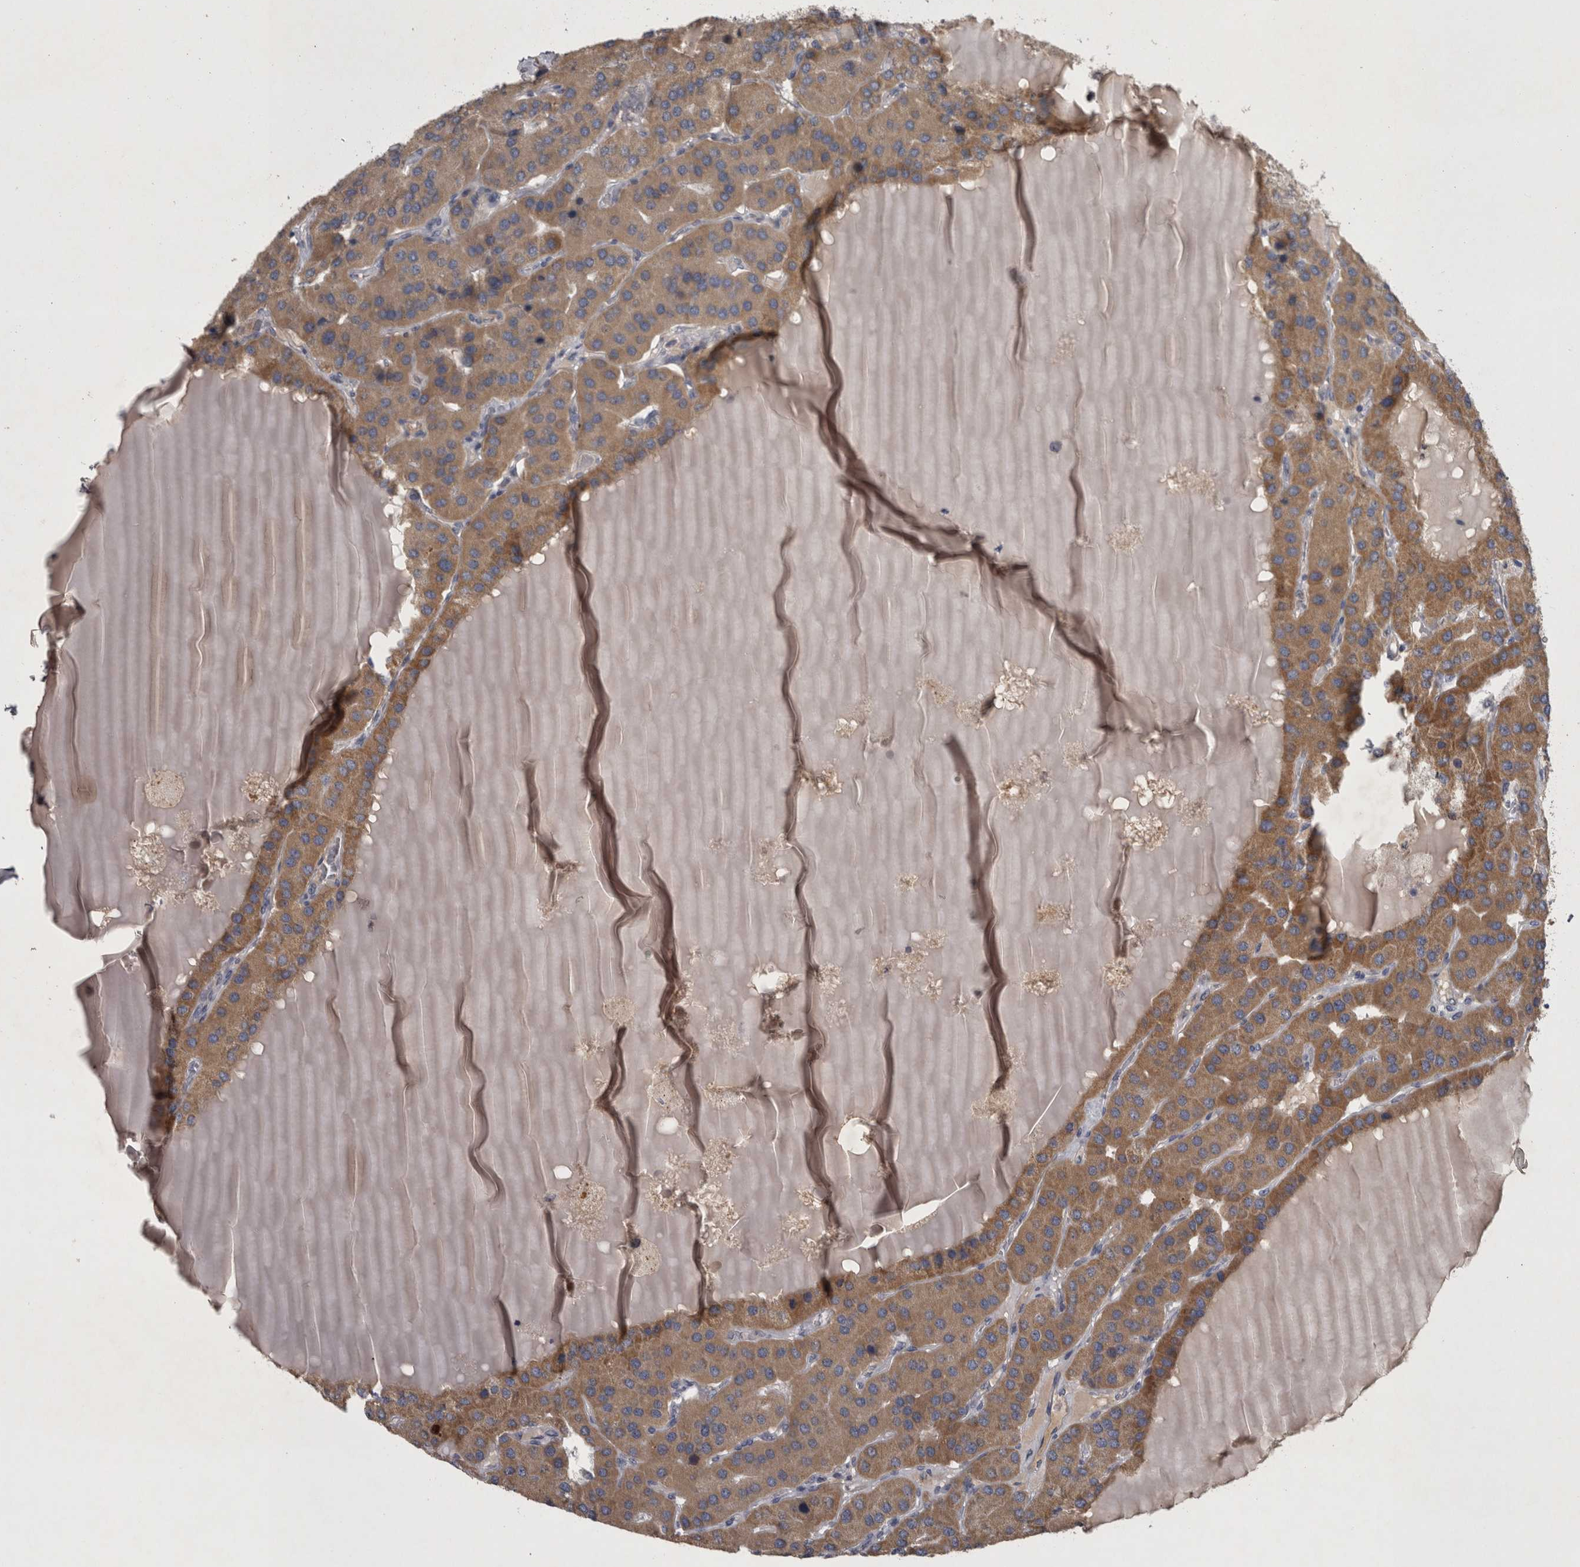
{"staining": {"intensity": "weak", "quantity": "25%-75%", "location": "cytoplasmic/membranous"}, "tissue": "parathyroid gland", "cell_type": "Glandular cells", "image_type": "normal", "snomed": [{"axis": "morphology", "description": "Normal tissue, NOS"}, {"axis": "morphology", "description": "Adenoma, NOS"}, {"axis": "topography", "description": "Parathyroid gland"}], "caption": "Parathyroid gland stained with DAB IHC shows low levels of weak cytoplasmic/membranous positivity in about 25%-75% of glandular cells. The staining was performed using DAB, with brown indicating positive protein expression. Nuclei are stained blue with hematoxylin.", "gene": "DBT", "patient": {"sex": "female", "age": 86}}